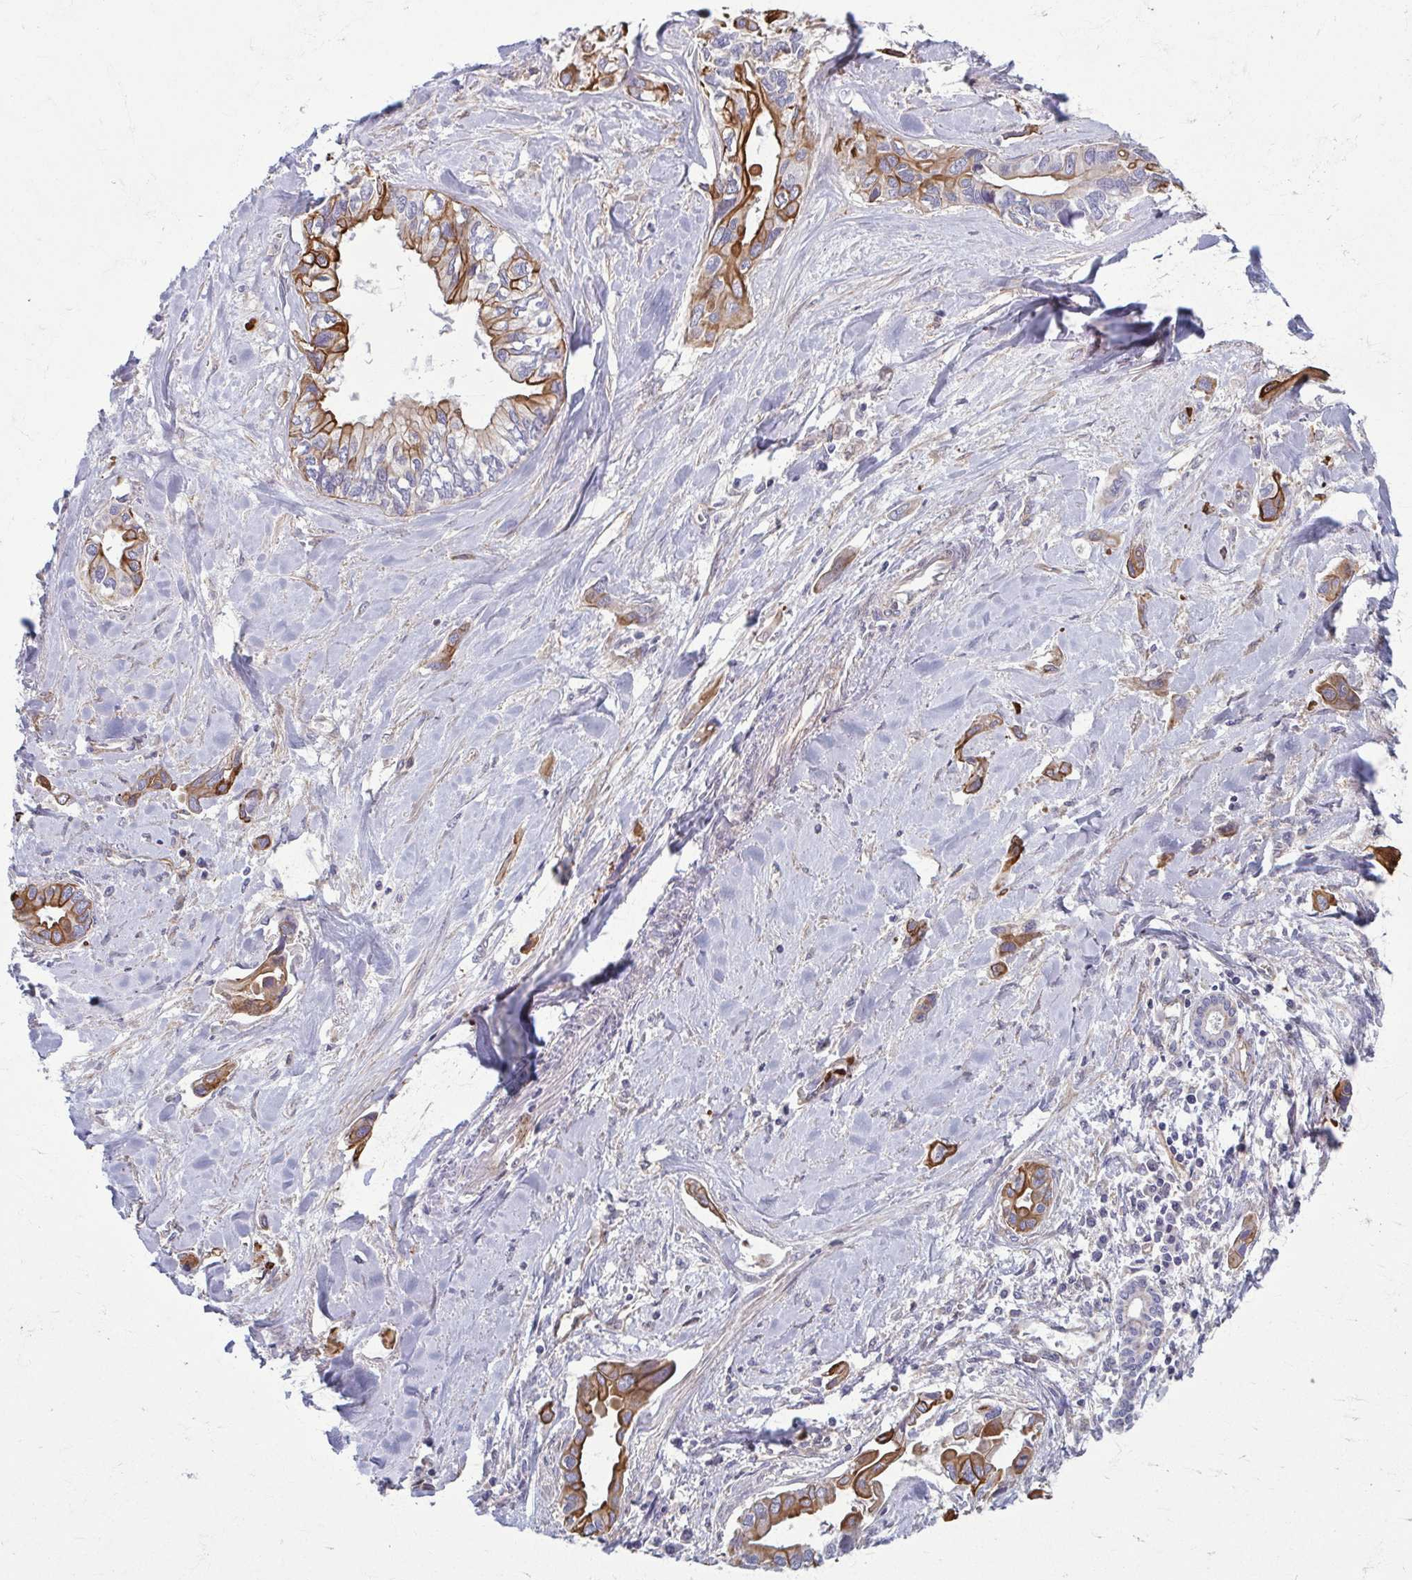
{"staining": {"intensity": "strong", "quantity": "<25%", "location": "cytoplasmic/membranous"}, "tissue": "liver cancer", "cell_type": "Tumor cells", "image_type": "cancer", "snomed": [{"axis": "morphology", "description": "Cholangiocarcinoma"}, {"axis": "topography", "description": "Liver"}], "caption": "This histopathology image reveals immunohistochemistry (IHC) staining of human liver cancer, with medium strong cytoplasmic/membranous expression in approximately <25% of tumor cells.", "gene": "EID2B", "patient": {"sex": "female", "age": 64}}